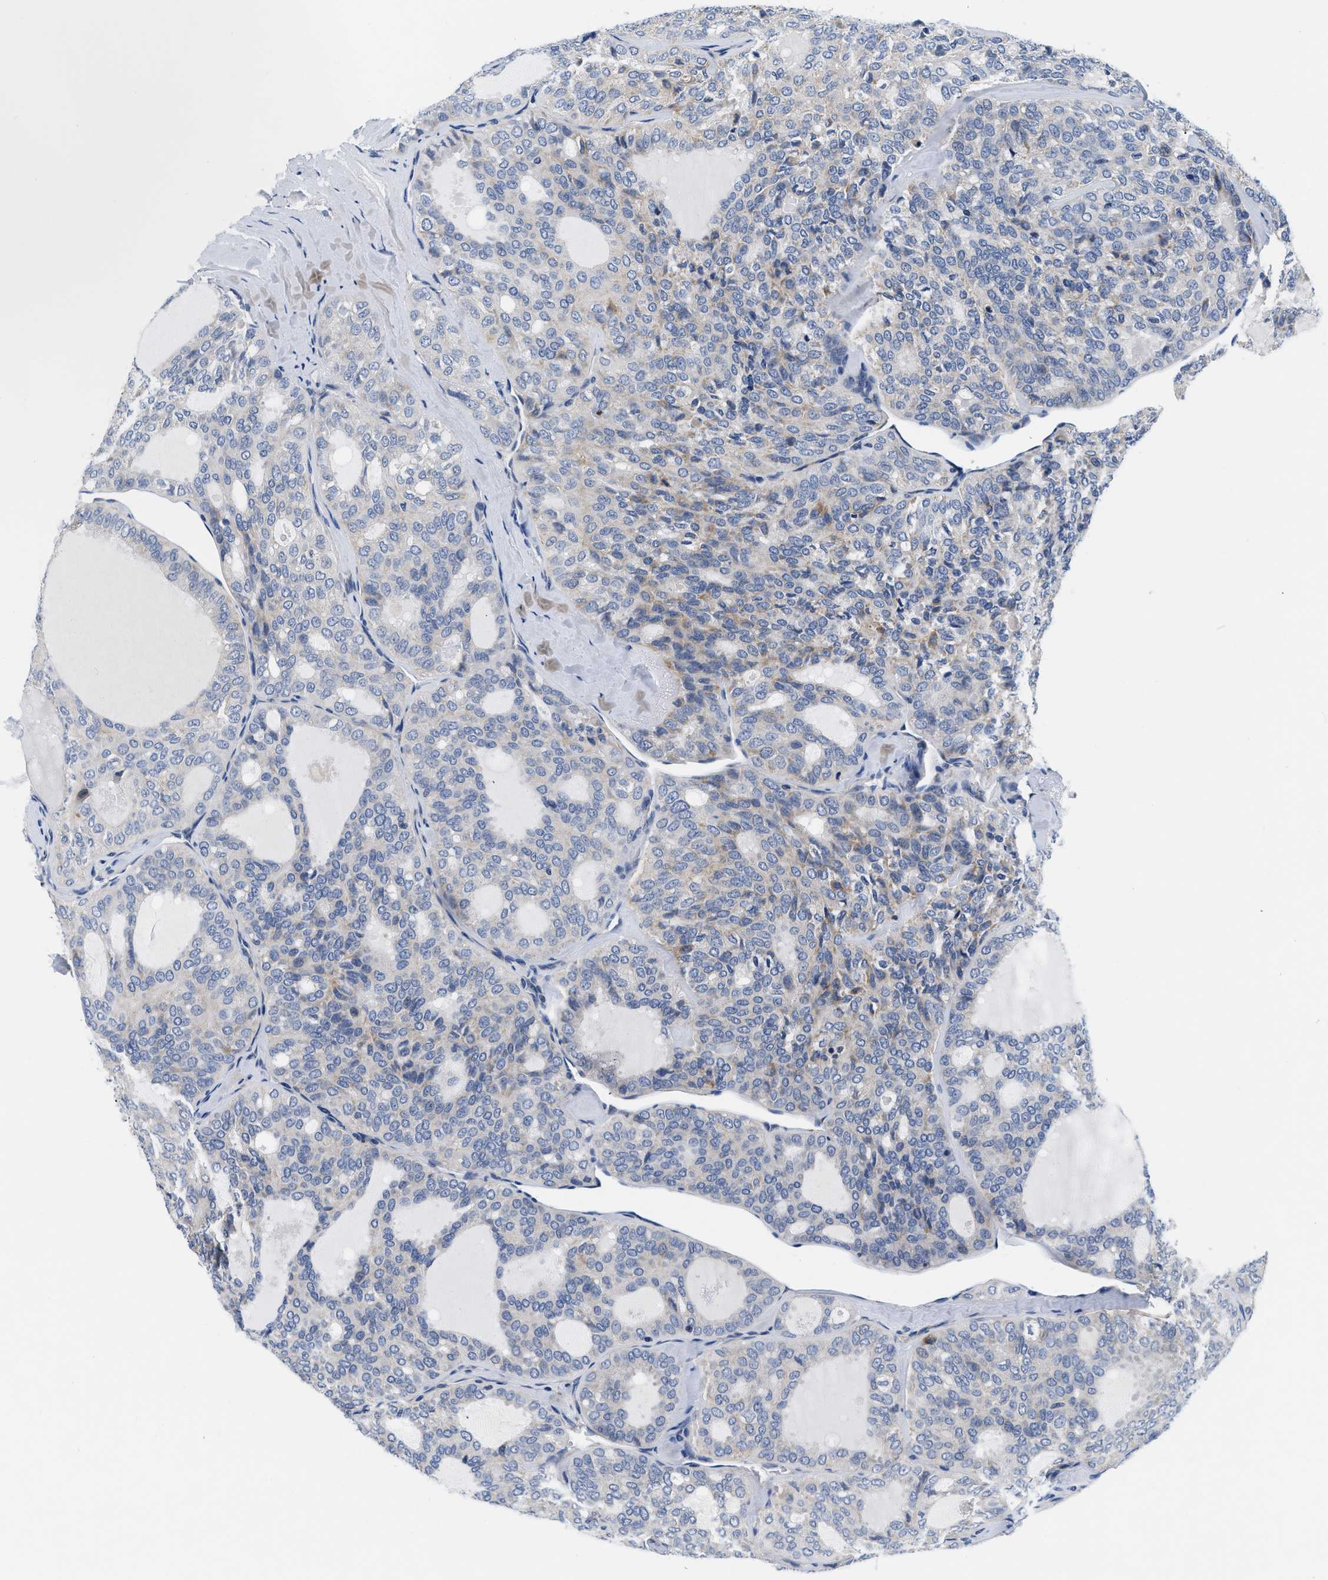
{"staining": {"intensity": "negative", "quantity": "none", "location": "none"}, "tissue": "thyroid cancer", "cell_type": "Tumor cells", "image_type": "cancer", "snomed": [{"axis": "morphology", "description": "Follicular adenoma carcinoma, NOS"}, {"axis": "topography", "description": "Thyroid gland"}], "caption": "High magnification brightfield microscopy of thyroid cancer stained with DAB (brown) and counterstained with hematoxylin (blue): tumor cells show no significant positivity. (Stains: DAB (3,3'-diaminobenzidine) immunohistochemistry with hematoxylin counter stain, Microscopy: brightfield microscopy at high magnification).", "gene": "PDP1", "patient": {"sex": "male", "age": 75}}